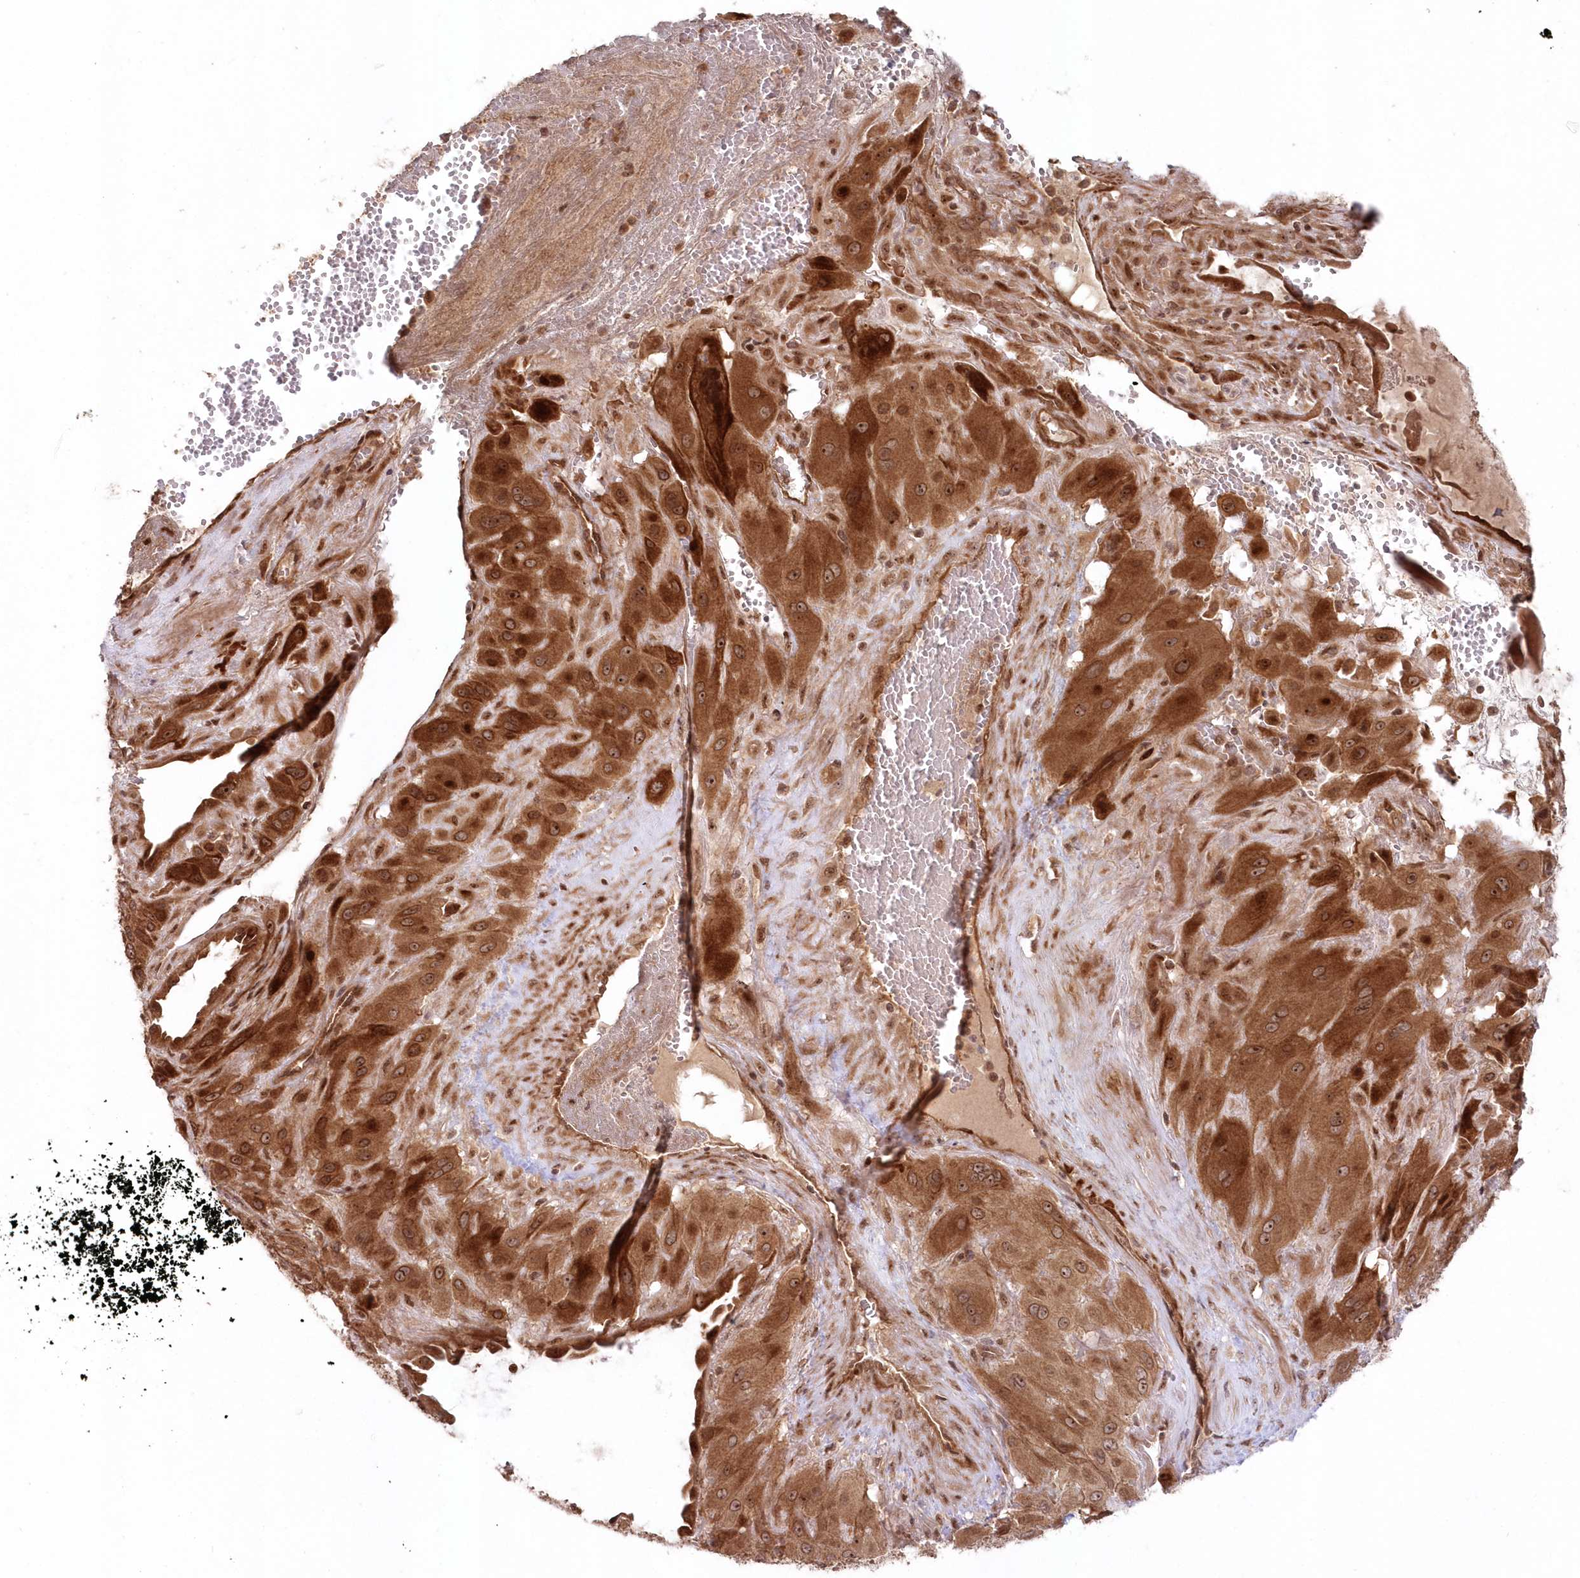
{"staining": {"intensity": "strong", "quantity": ">75%", "location": "cytoplasmic/membranous,nuclear"}, "tissue": "cervical cancer", "cell_type": "Tumor cells", "image_type": "cancer", "snomed": [{"axis": "morphology", "description": "Squamous cell carcinoma, NOS"}, {"axis": "topography", "description": "Cervix"}], "caption": "This histopathology image shows cervical squamous cell carcinoma stained with IHC to label a protein in brown. The cytoplasmic/membranous and nuclear of tumor cells show strong positivity for the protein. Nuclei are counter-stained blue.", "gene": "SERINC1", "patient": {"sex": "female", "age": 34}}